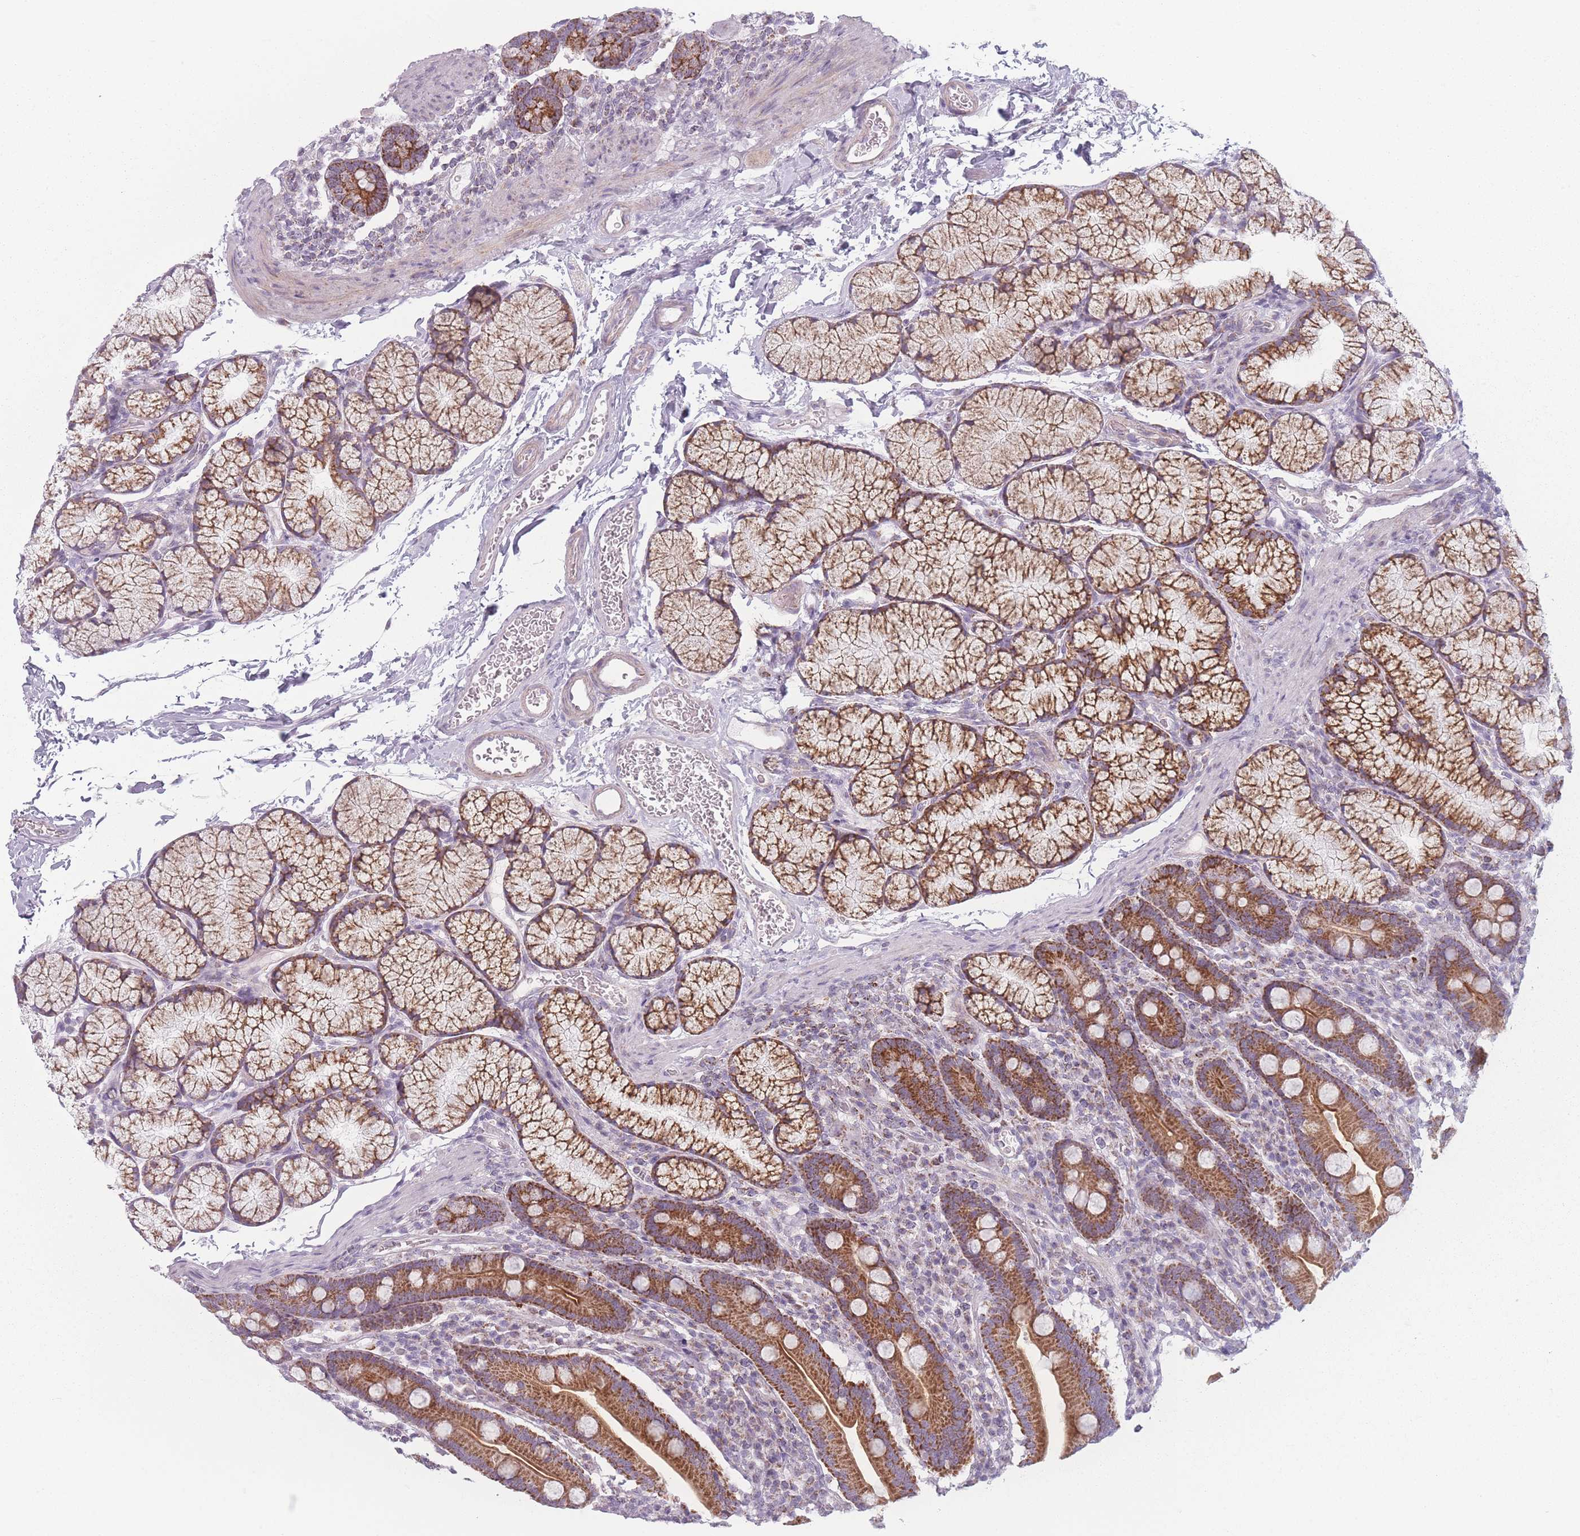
{"staining": {"intensity": "strong", "quantity": ">75%", "location": "cytoplasmic/membranous"}, "tissue": "duodenum", "cell_type": "Glandular cells", "image_type": "normal", "snomed": [{"axis": "morphology", "description": "Normal tissue, NOS"}, {"axis": "topography", "description": "Duodenum"}], "caption": "Immunohistochemical staining of benign human duodenum displays high levels of strong cytoplasmic/membranous expression in about >75% of glandular cells. (IHC, brightfield microscopy, high magnification).", "gene": "DCHS1", "patient": {"sex": "male", "age": 35}}